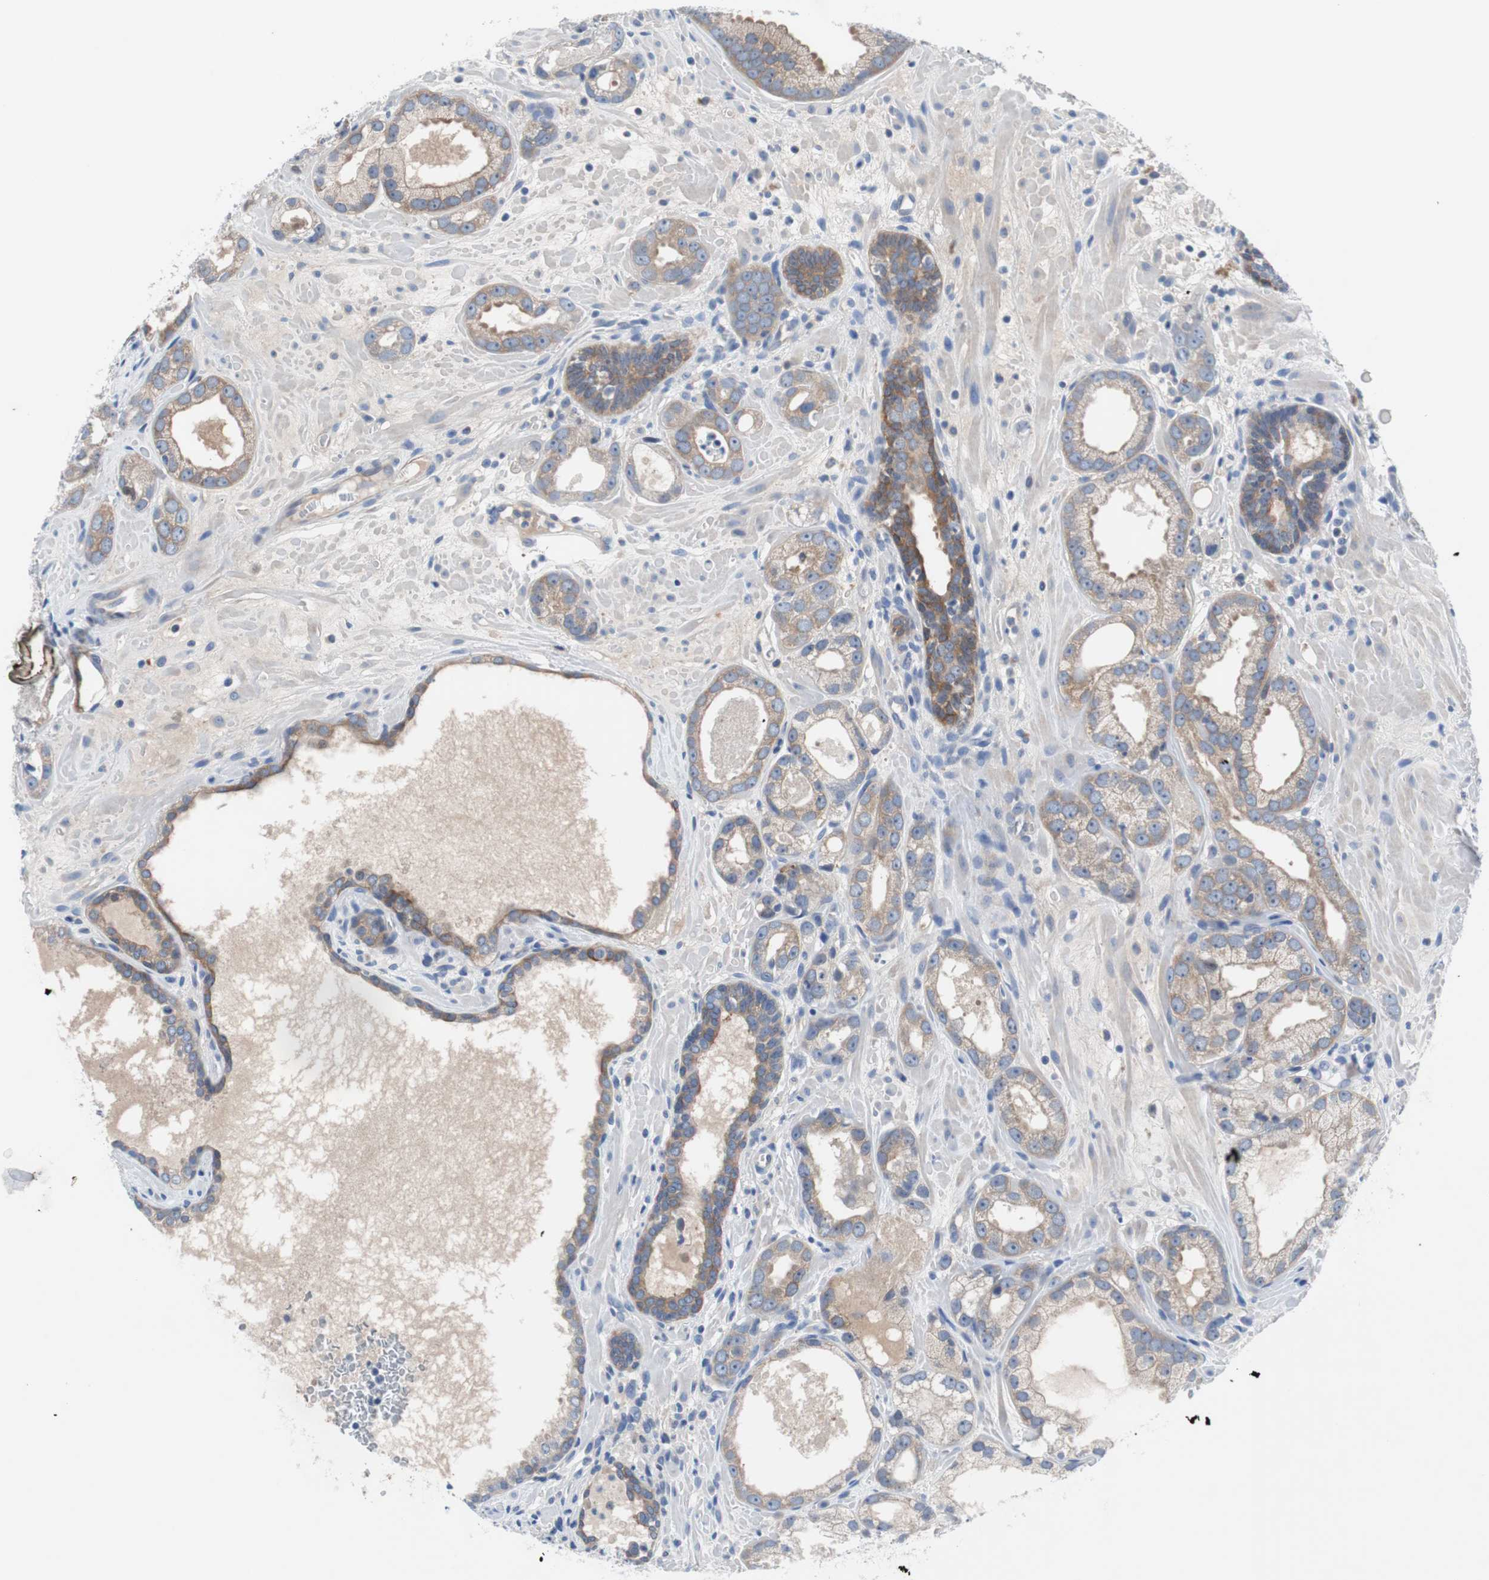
{"staining": {"intensity": "weak", "quantity": ">75%", "location": "cytoplasmic/membranous"}, "tissue": "prostate cancer", "cell_type": "Tumor cells", "image_type": "cancer", "snomed": [{"axis": "morphology", "description": "Adenocarcinoma, Low grade"}, {"axis": "topography", "description": "Prostate"}], "caption": "Prostate cancer (low-grade adenocarcinoma) tissue shows weak cytoplasmic/membranous staining in approximately >75% of tumor cells, visualized by immunohistochemistry.", "gene": "EEF2K", "patient": {"sex": "male", "age": 57}}